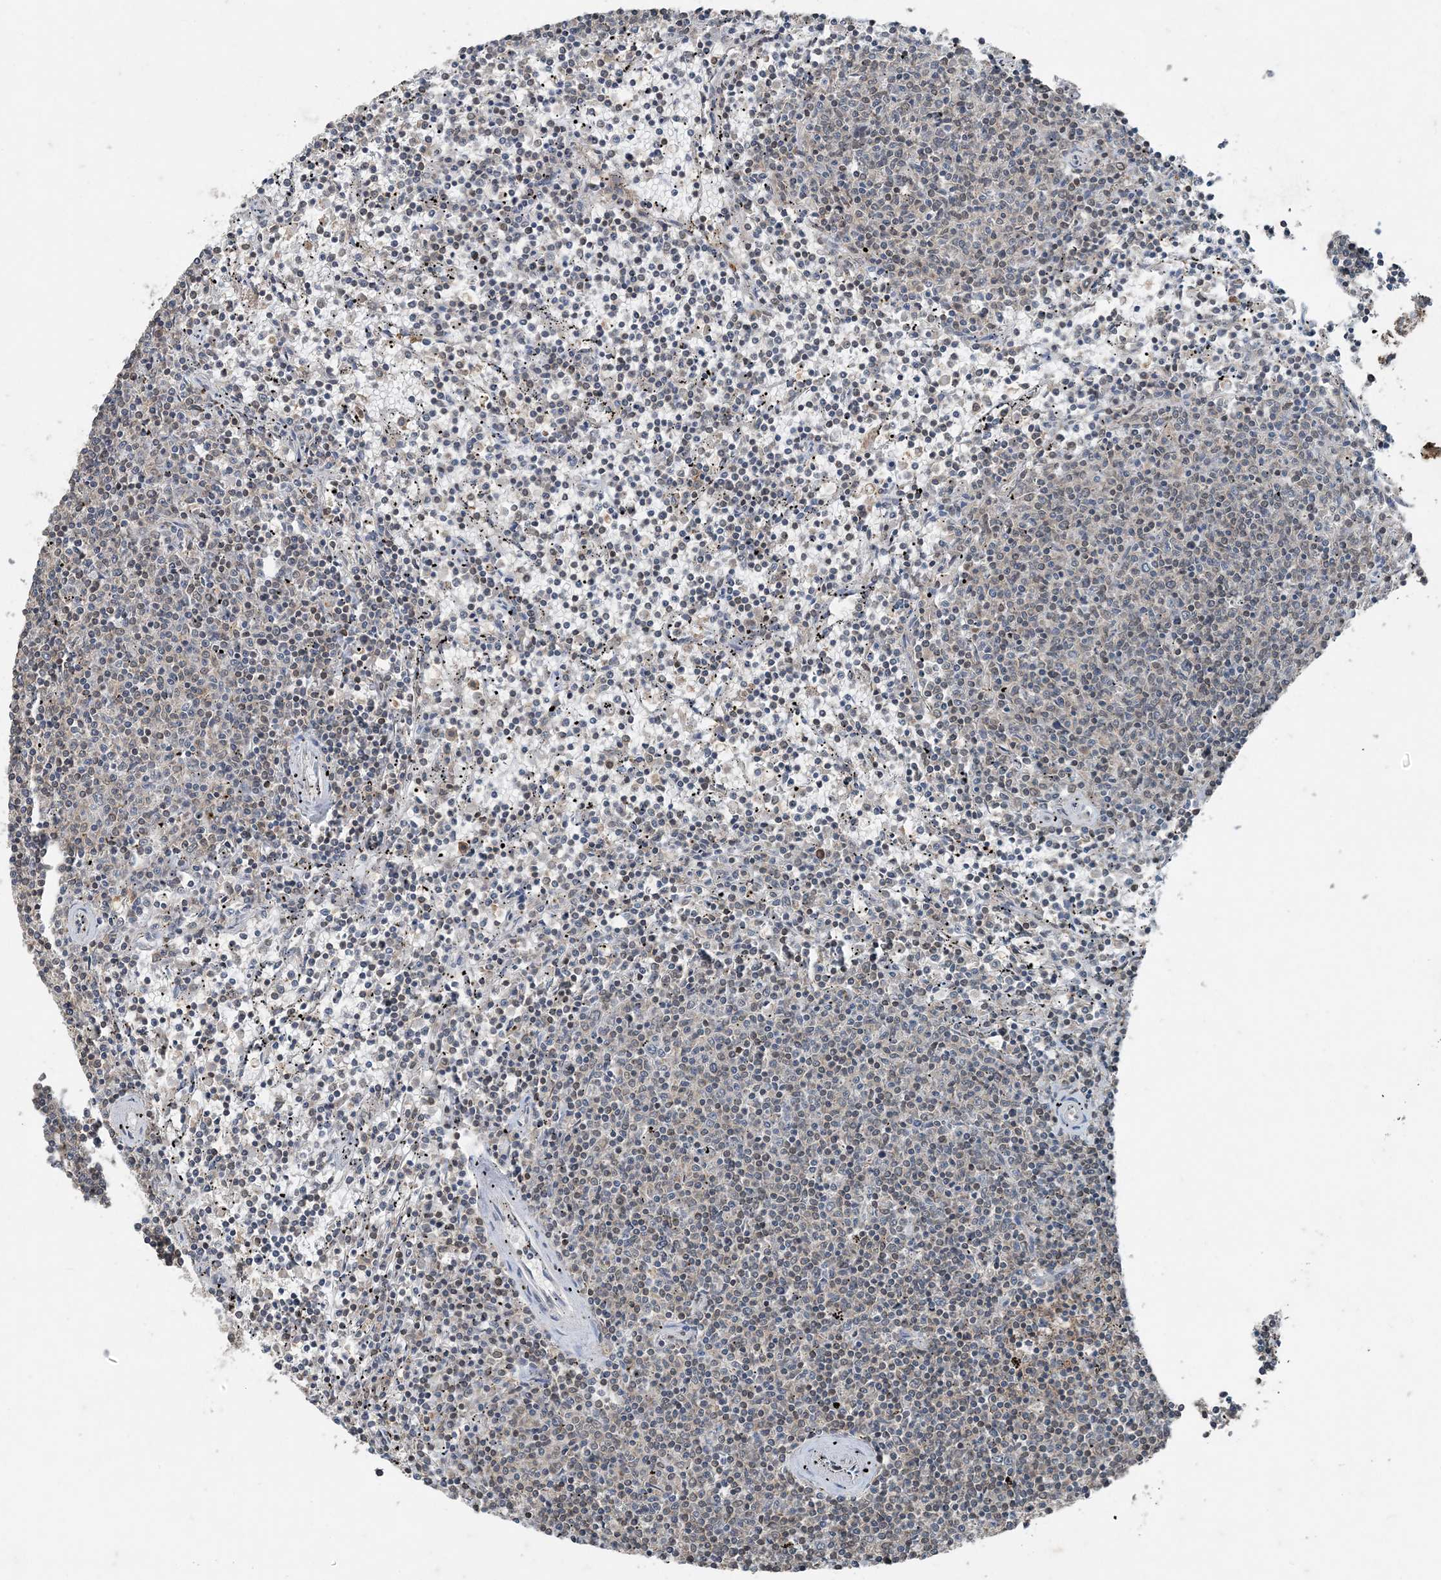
{"staining": {"intensity": "negative", "quantity": "none", "location": "none"}, "tissue": "lymphoma", "cell_type": "Tumor cells", "image_type": "cancer", "snomed": [{"axis": "morphology", "description": "Malignant lymphoma, non-Hodgkin's type, Low grade"}, {"axis": "topography", "description": "Spleen"}], "caption": "Lymphoma was stained to show a protein in brown. There is no significant positivity in tumor cells.", "gene": "GNL1", "patient": {"sex": "female", "age": 50}}